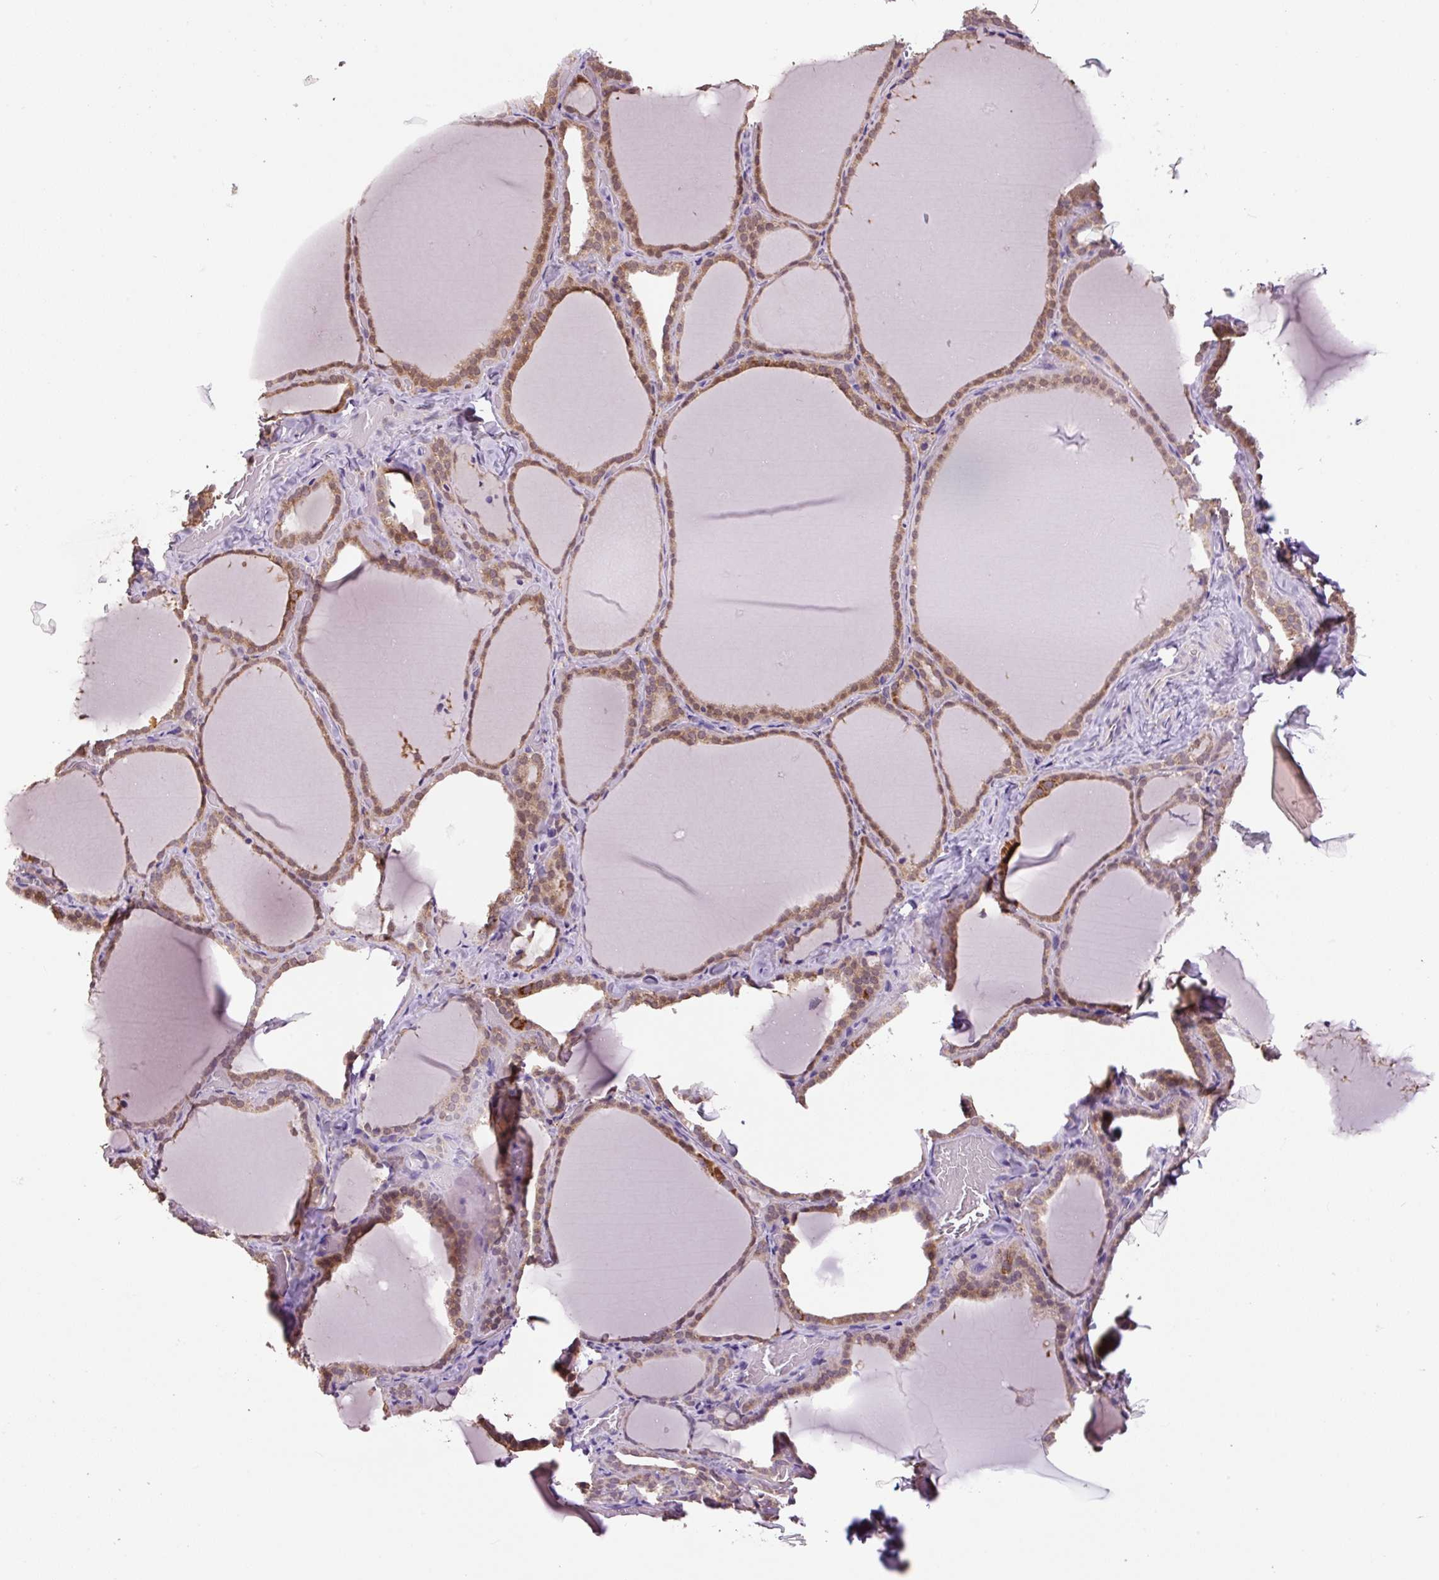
{"staining": {"intensity": "moderate", "quantity": ">75%", "location": "cytoplasmic/membranous,nuclear"}, "tissue": "thyroid gland", "cell_type": "Glandular cells", "image_type": "normal", "snomed": [{"axis": "morphology", "description": "Normal tissue, NOS"}, {"axis": "topography", "description": "Thyroid gland"}], "caption": "Immunohistochemistry of benign thyroid gland shows medium levels of moderate cytoplasmic/membranous,nuclear positivity in about >75% of glandular cells.", "gene": "SGF29", "patient": {"sex": "female", "age": 22}}